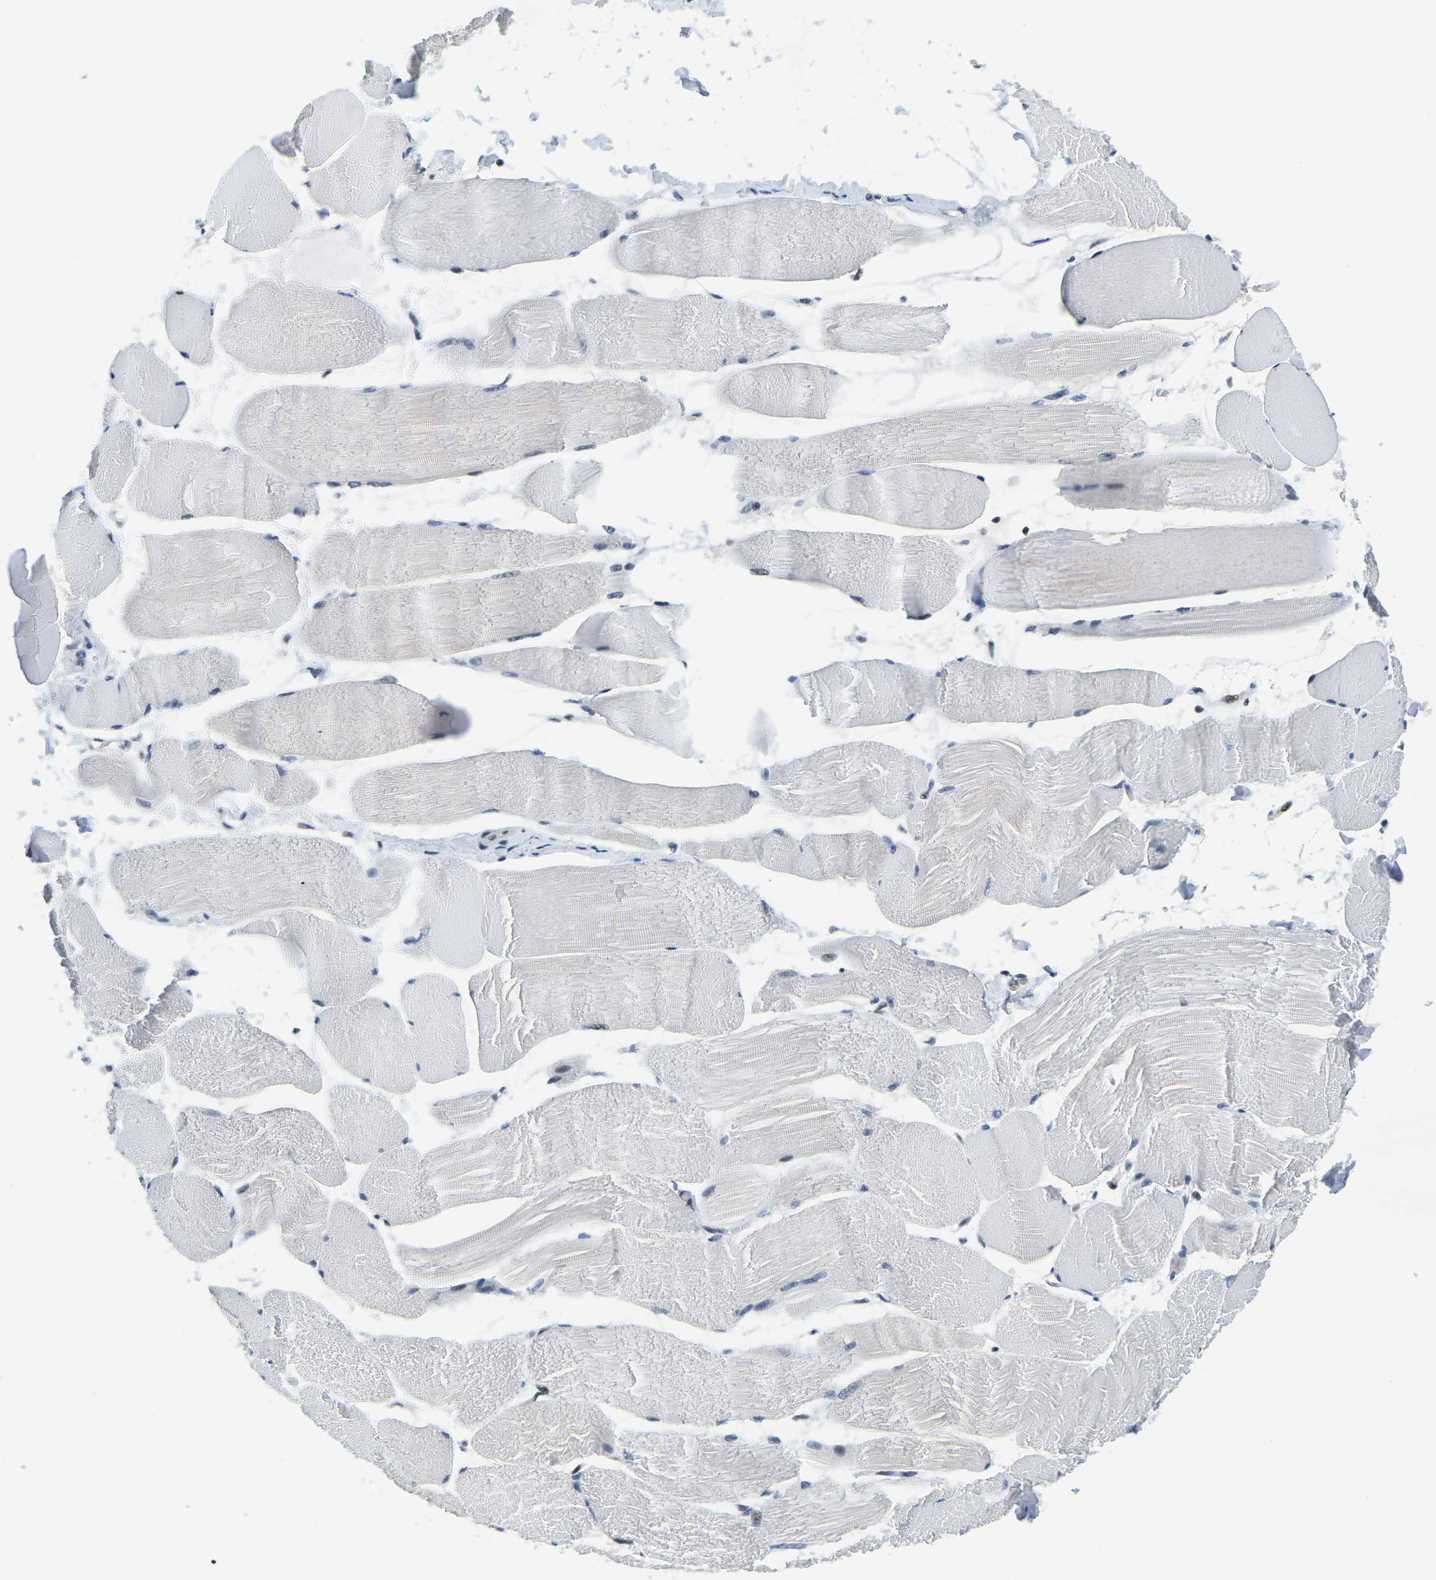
{"staining": {"intensity": "negative", "quantity": "none", "location": "none"}, "tissue": "skeletal muscle", "cell_type": "Myocytes", "image_type": "normal", "snomed": [{"axis": "morphology", "description": "Normal tissue, NOS"}, {"axis": "morphology", "description": "Squamous cell carcinoma, NOS"}, {"axis": "topography", "description": "Skeletal muscle"}], "caption": "Human skeletal muscle stained for a protein using IHC demonstrates no expression in myocytes.", "gene": "PRPF8", "patient": {"sex": "male", "age": 51}}